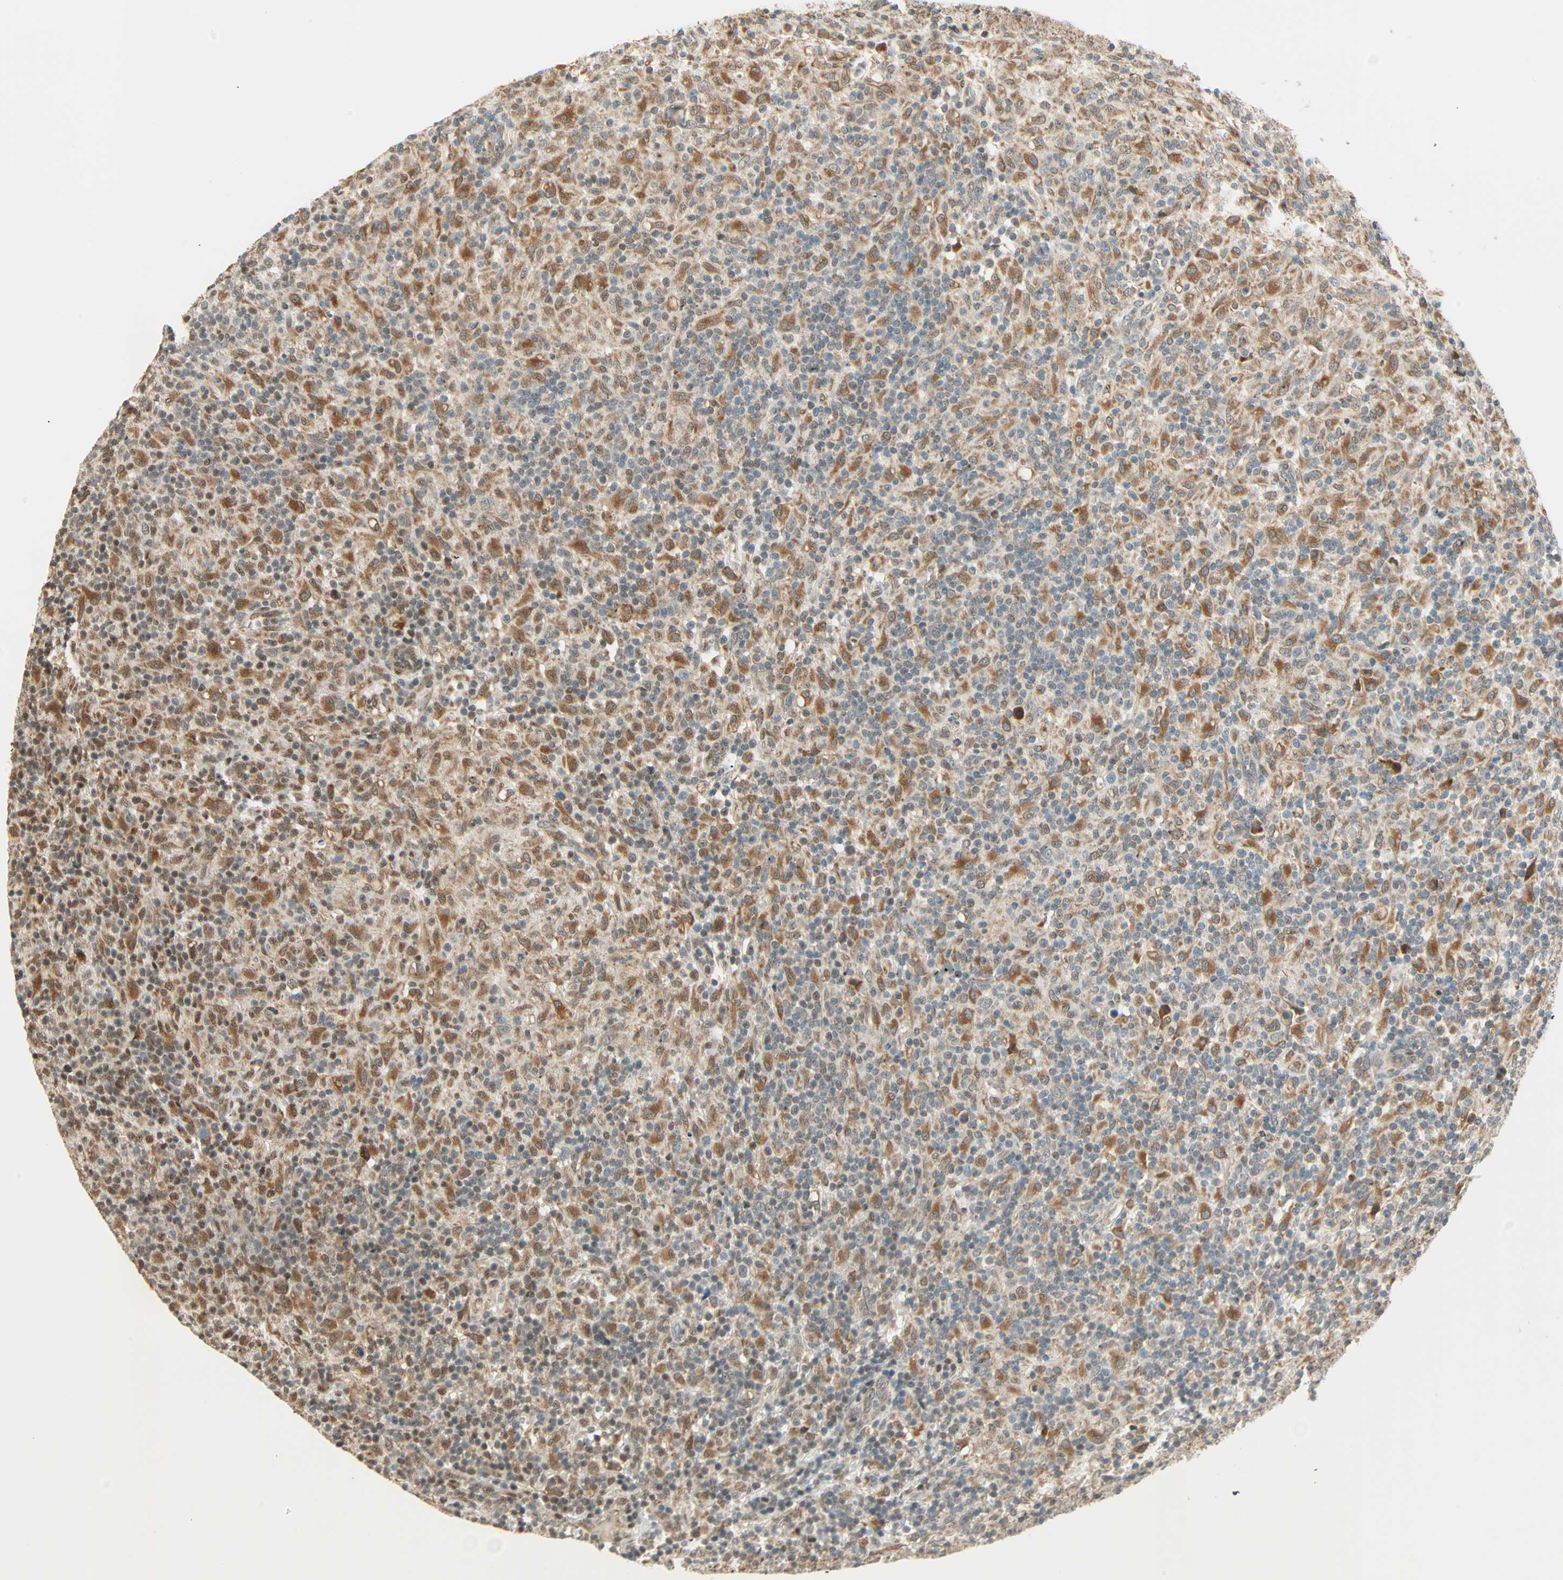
{"staining": {"intensity": "strong", "quantity": ">75%", "location": "cytoplasmic/membranous"}, "tissue": "lymphoma", "cell_type": "Tumor cells", "image_type": "cancer", "snomed": [{"axis": "morphology", "description": "Hodgkin's disease, NOS"}, {"axis": "topography", "description": "Lymph node"}], "caption": "An immunohistochemistry (IHC) histopathology image of neoplastic tissue is shown. Protein staining in brown labels strong cytoplasmic/membranous positivity in lymphoma within tumor cells. (DAB = brown stain, brightfield microscopy at high magnification).", "gene": "PNPLA6", "patient": {"sex": "male", "age": 70}}